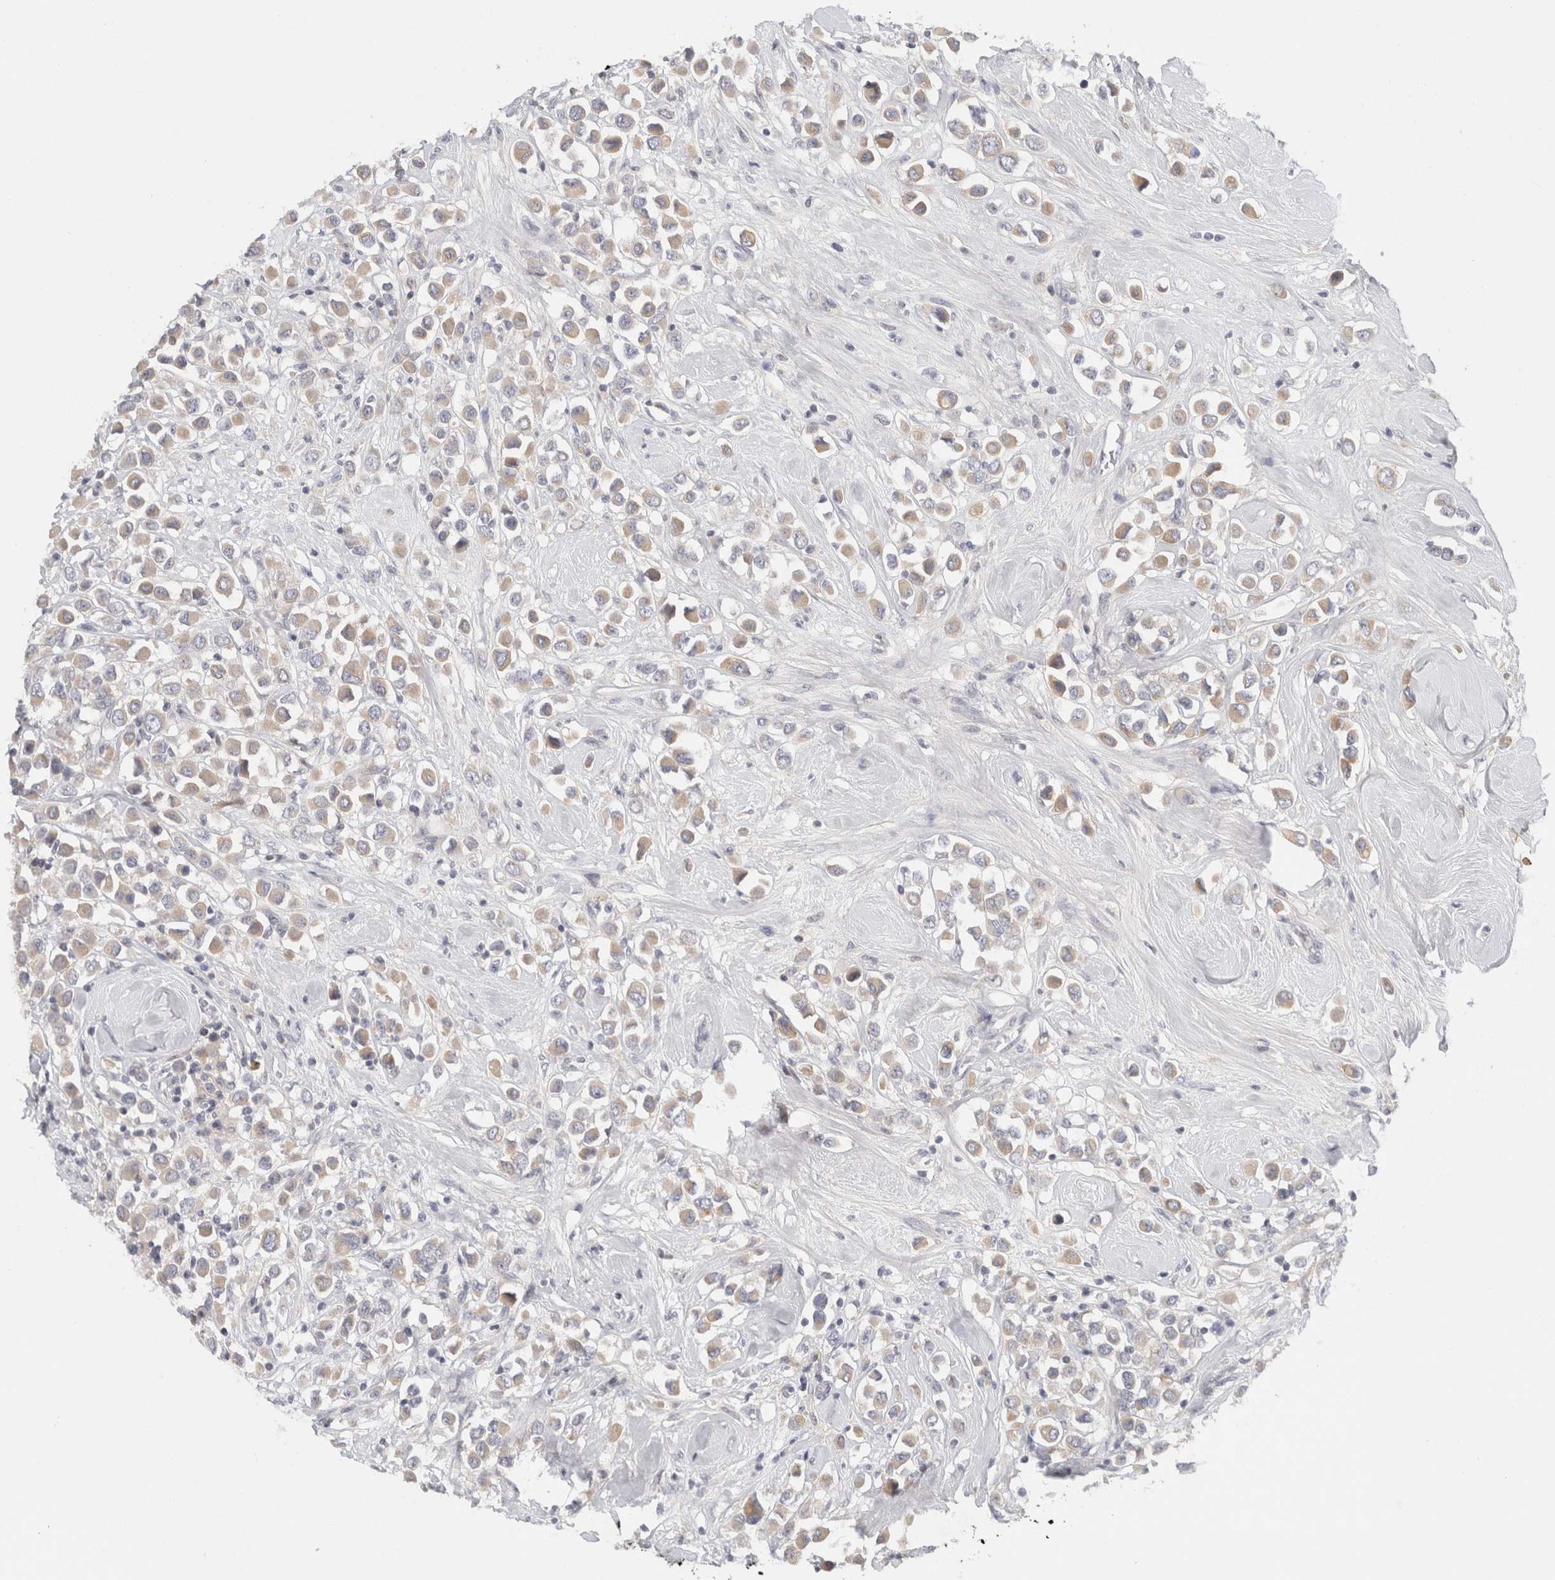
{"staining": {"intensity": "weak", "quantity": "<25%", "location": "cytoplasmic/membranous"}, "tissue": "breast cancer", "cell_type": "Tumor cells", "image_type": "cancer", "snomed": [{"axis": "morphology", "description": "Duct carcinoma"}, {"axis": "topography", "description": "Breast"}], "caption": "Immunohistochemistry (IHC) of breast cancer displays no expression in tumor cells.", "gene": "STK31", "patient": {"sex": "female", "age": 61}}